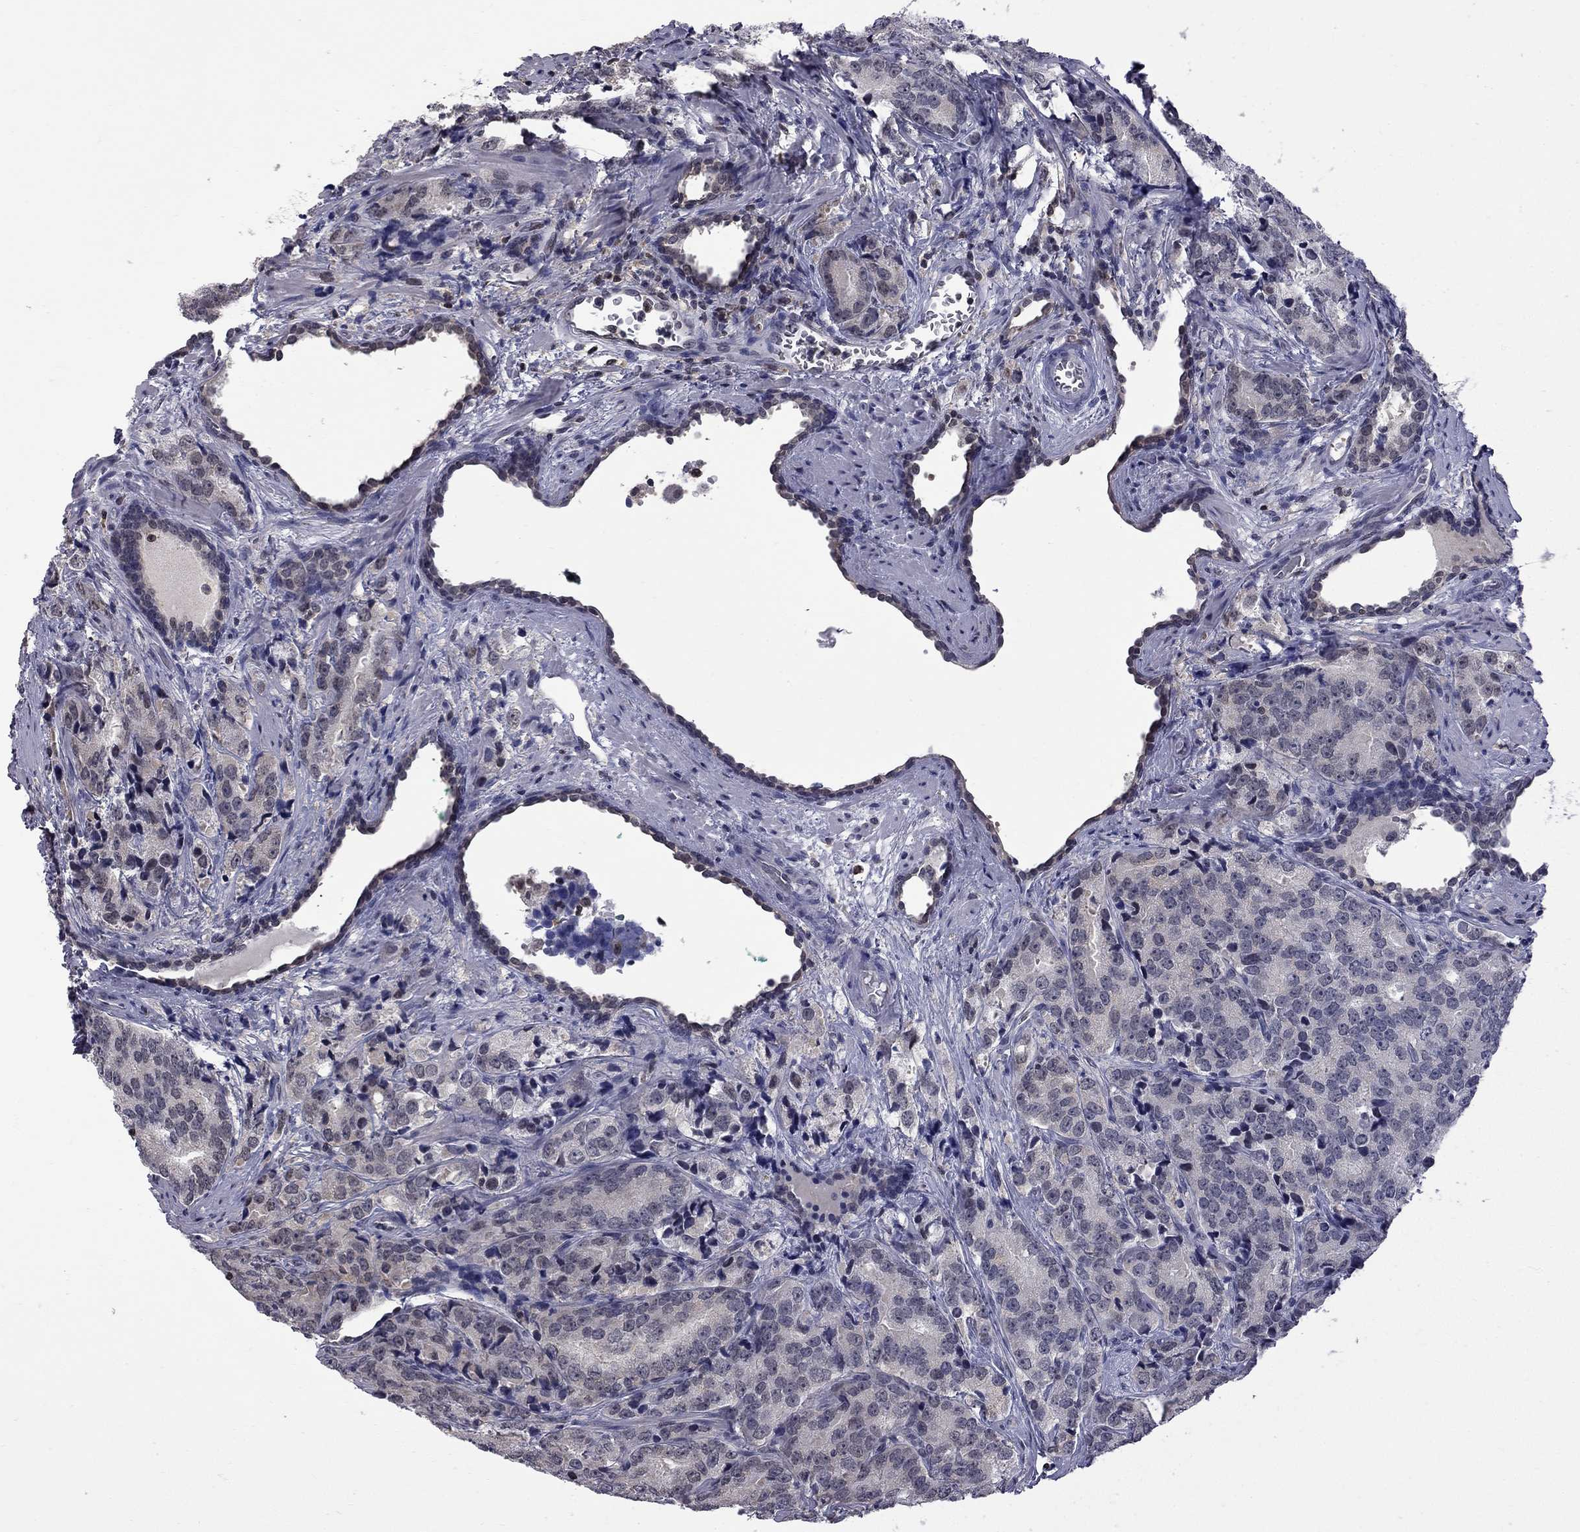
{"staining": {"intensity": "negative", "quantity": "none", "location": "none"}, "tissue": "prostate cancer", "cell_type": "Tumor cells", "image_type": "cancer", "snomed": [{"axis": "morphology", "description": "Adenocarcinoma, NOS"}, {"axis": "topography", "description": "Prostate"}], "caption": "The immunohistochemistry (IHC) histopathology image has no significant expression in tumor cells of prostate cancer (adenocarcinoma) tissue. (DAB (3,3'-diaminobenzidine) immunohistochemistry (IHC), high magnification).", "gene": "RFWD3", "patient": {"sex": "male", "age": 71}}